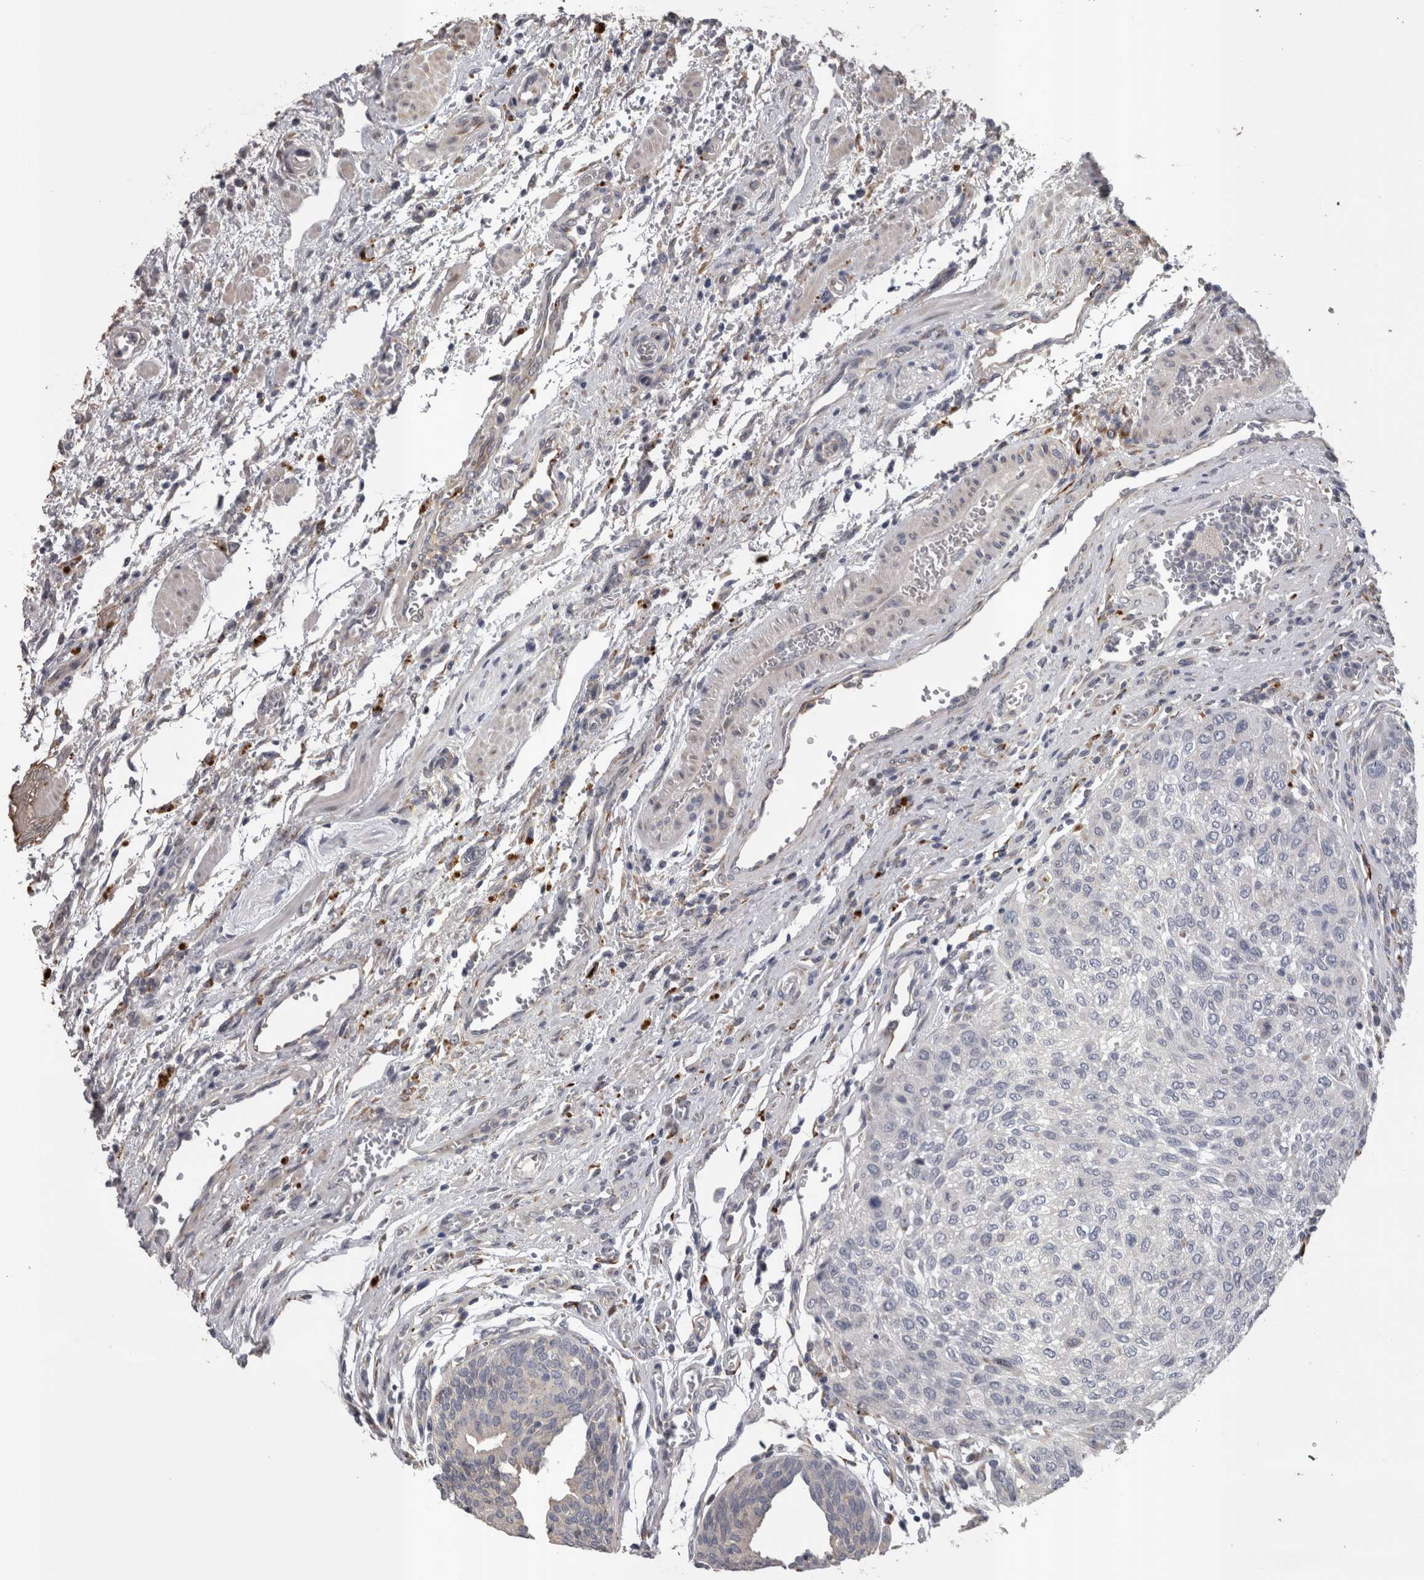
{"staining": {"intensity": "negative", "quantity": "none", "location": "none"}, "tissue": "urothelial cancer", "cell_type": "Tumor cells", "image_type": "cancer", "snomed": [{"axis": "morphology", "description": "Urothelial carcinoma, Low grade"}, {"axis": "morphology", "description": "Urothelial carcinoma, High grade"}, {"axis": "topography", "description": "Urinary bladder"}], "caption": "Micrograph shows no significant protein positivity in tumor cells of urothelial cancer.", "gene": "STC1", "patient": {"sex": "male", "age": 35}}